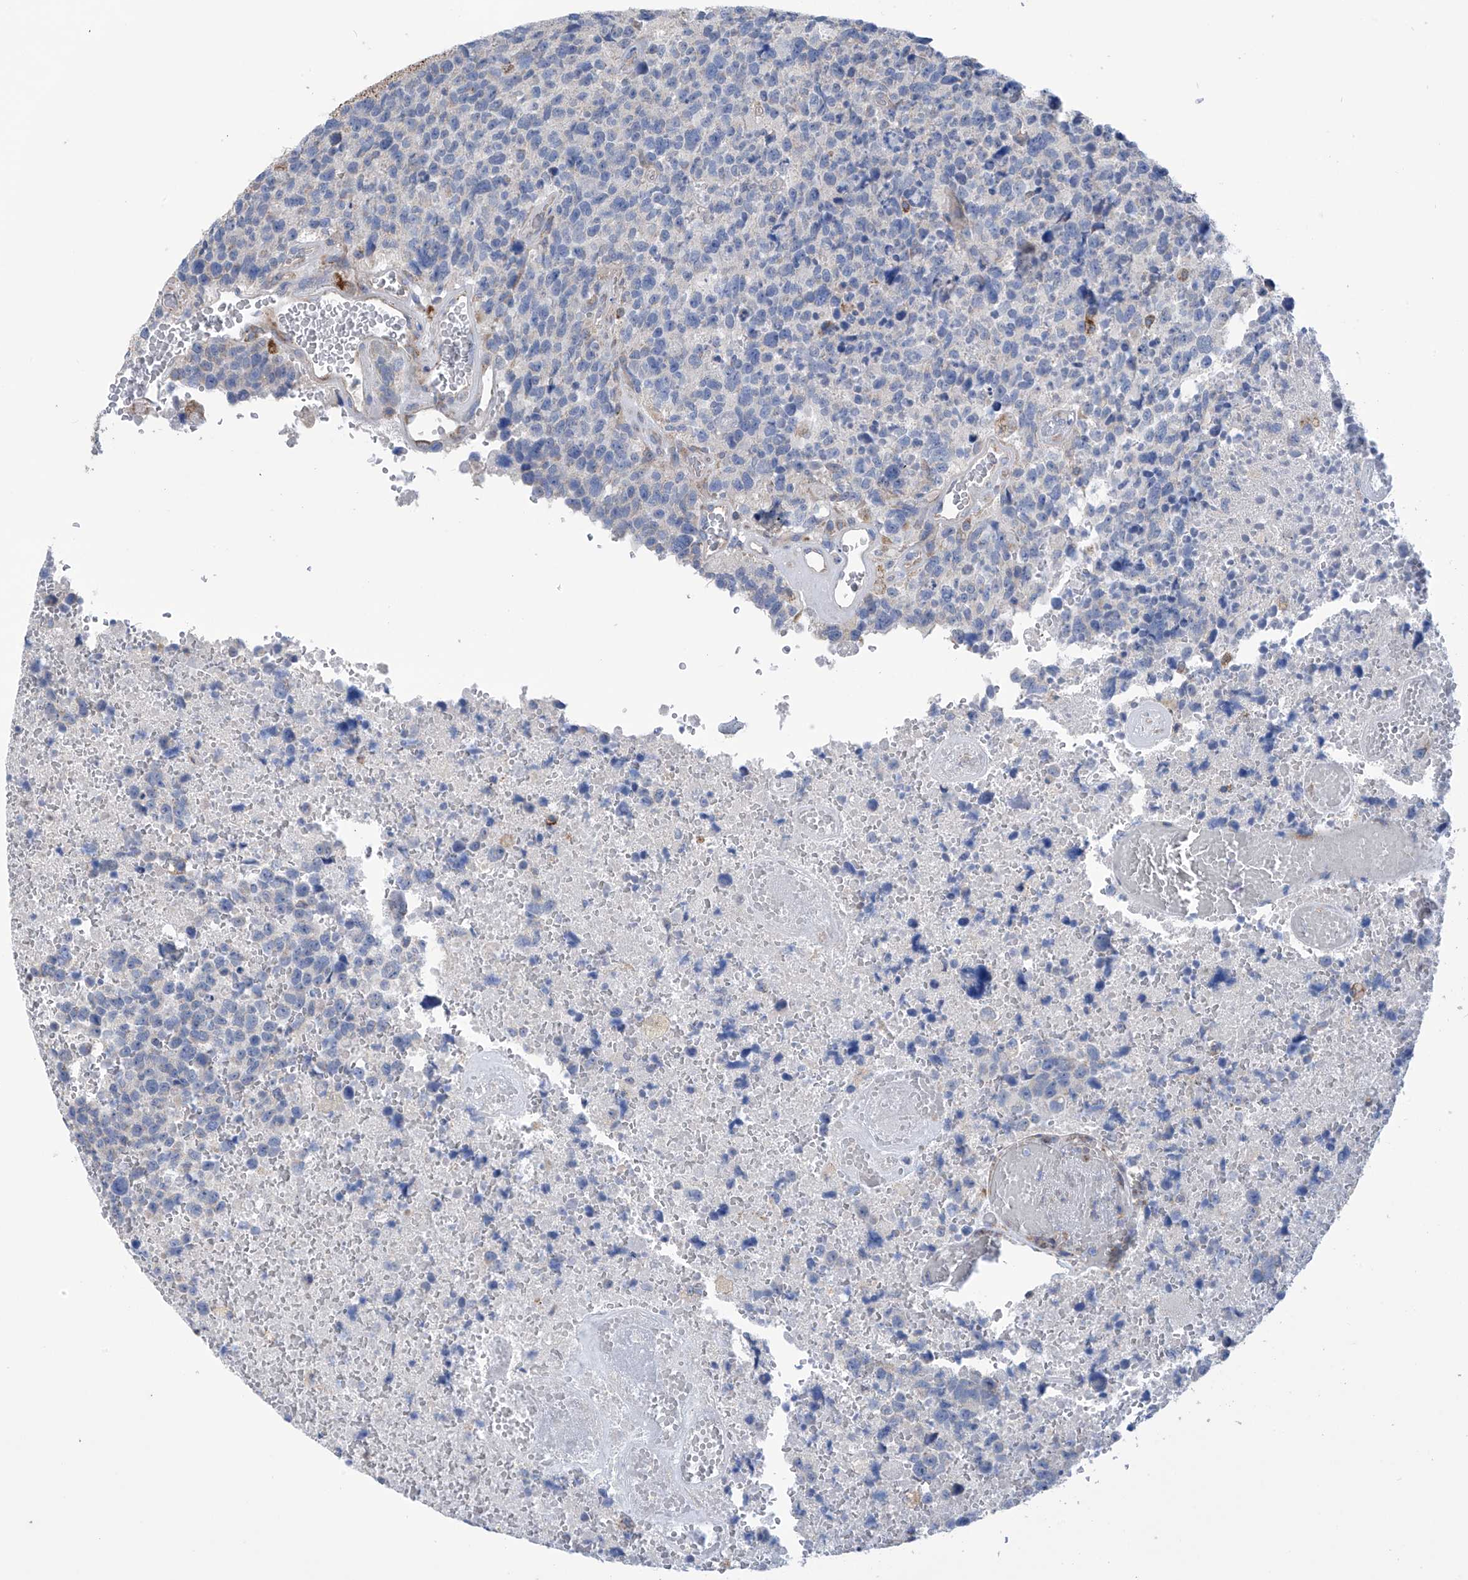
{"staining": {"intensity": "negative", "quantity": "none", "location": "none"}, "tissue": "glioma", "cell_type": "Tumor cells", "image_type": "cancer", "snomed": [{"axis": "morphology", "description": "Glioma, malignant, High grade"}, {"axis": "topography", "description": "Brain"}], "caption": "Immunohistochemistry of human glioma exhibits no positivity in tumor cells. (Stains: DAB immunohistochemistry with hematoxylin counter stain, Microscopy: brightfield microscopy at high magnification).", "gene": "EIF5B", "patient": {"sex": "male", "age": 69}}